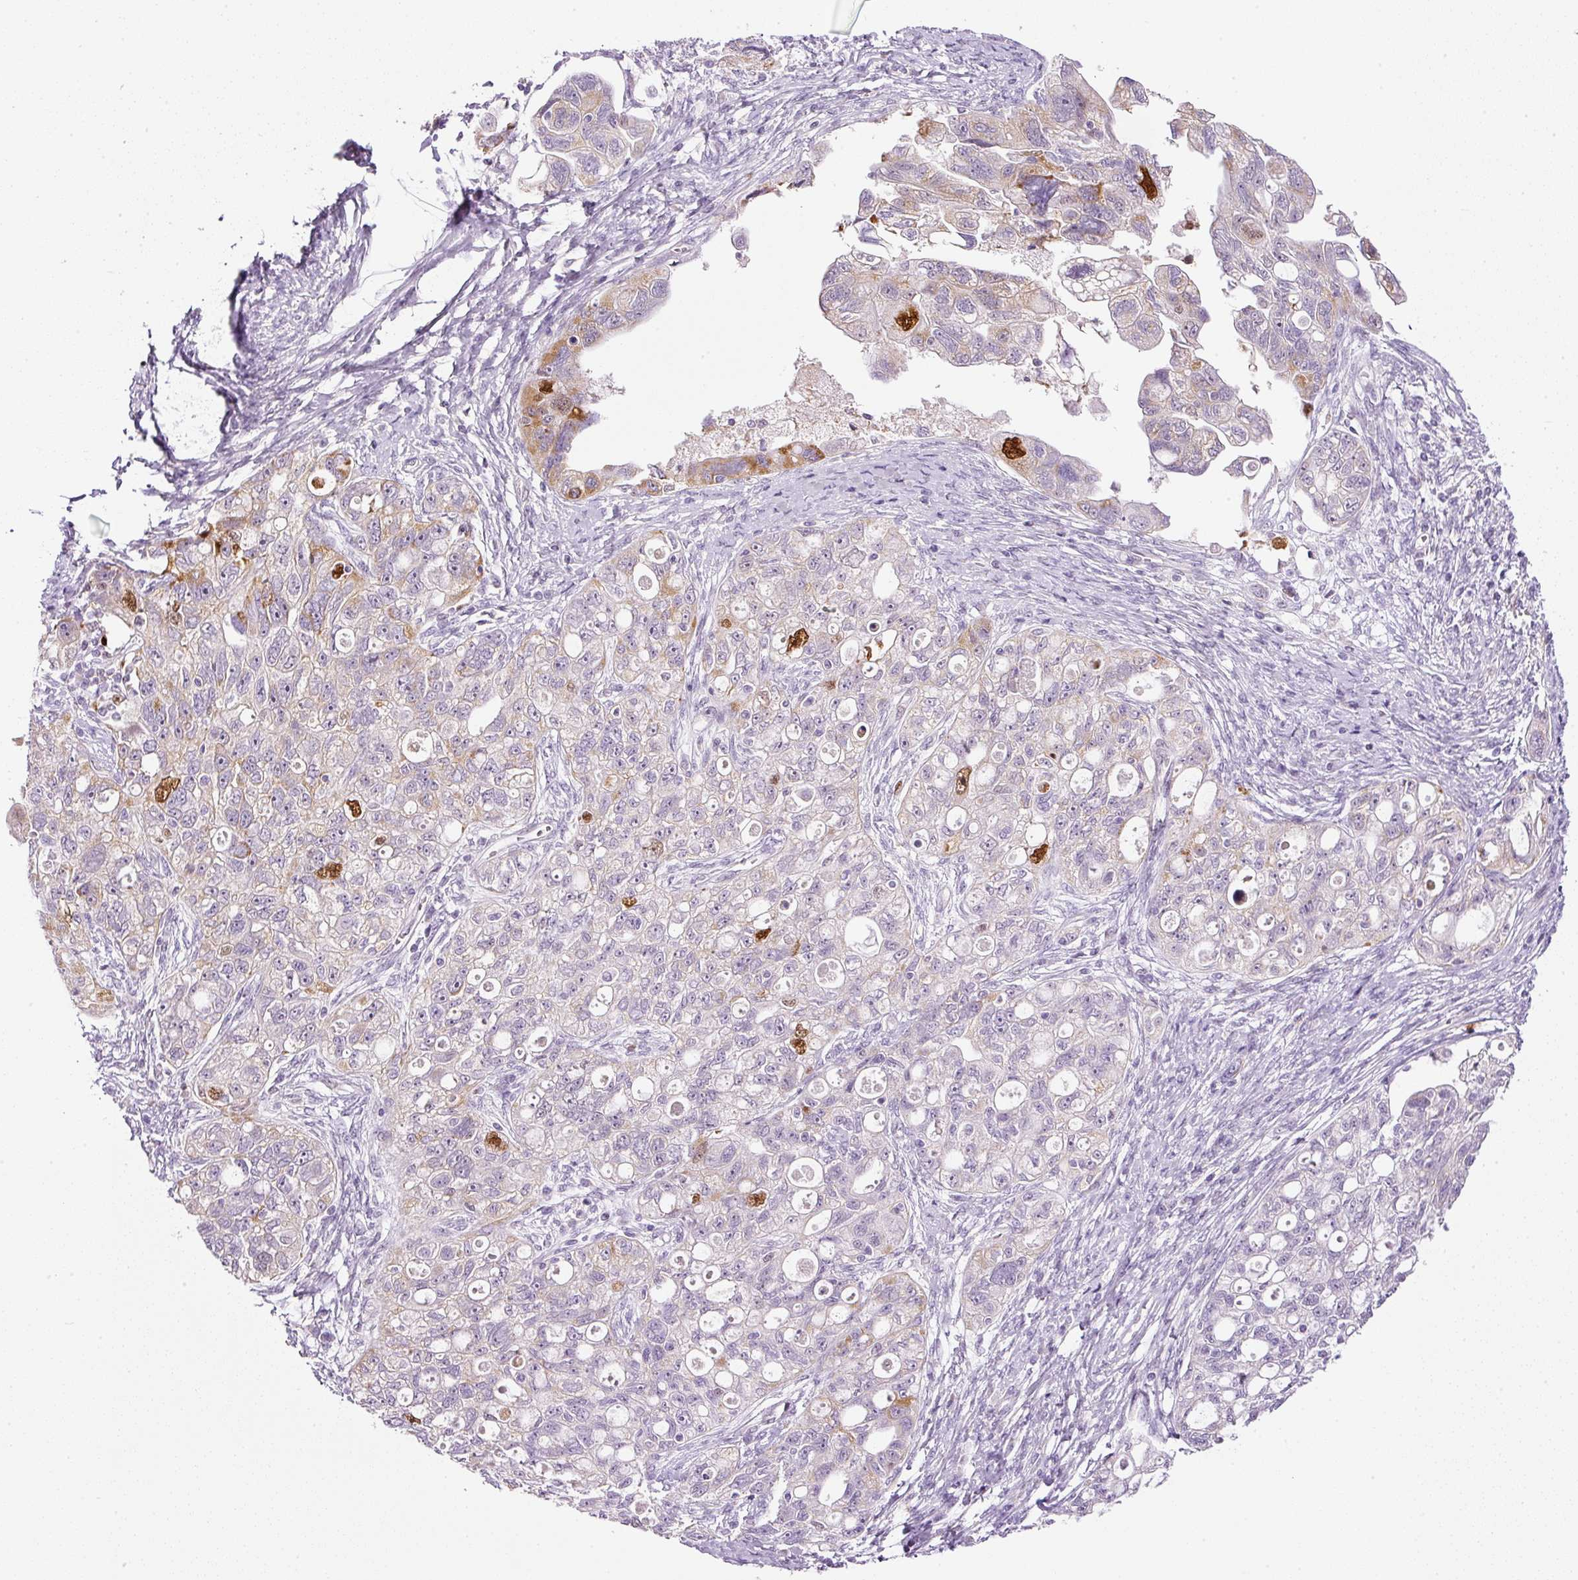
{"staining": {"intensity": "moderate", "quantity": "<25%", "location": "cytoplasmic/membranous,nuclear"}, "tissue": "ovarian cancer", "cell_type": "Tumor cells", "image_type": "cancer", "snomed": [{"axis": "morphology", "description": "Carcinoma, NOS"}, {"axis": "morphology", "description": "Cystadenocarcinoma, serous, NOS"}, {"axis": "topography", "description": "Ovary"}], "caption": "A brown stain shows moderate cytoplasmic/membranous and nuclear staining of a protein in human ovarian cancer tumor cells. (DAB (3,3'-diaminobenzidine) IHC with brightfield microscopy, high magnification).", "gene": "KPNA2", "patient": {"sex": "female", "age": 69}}